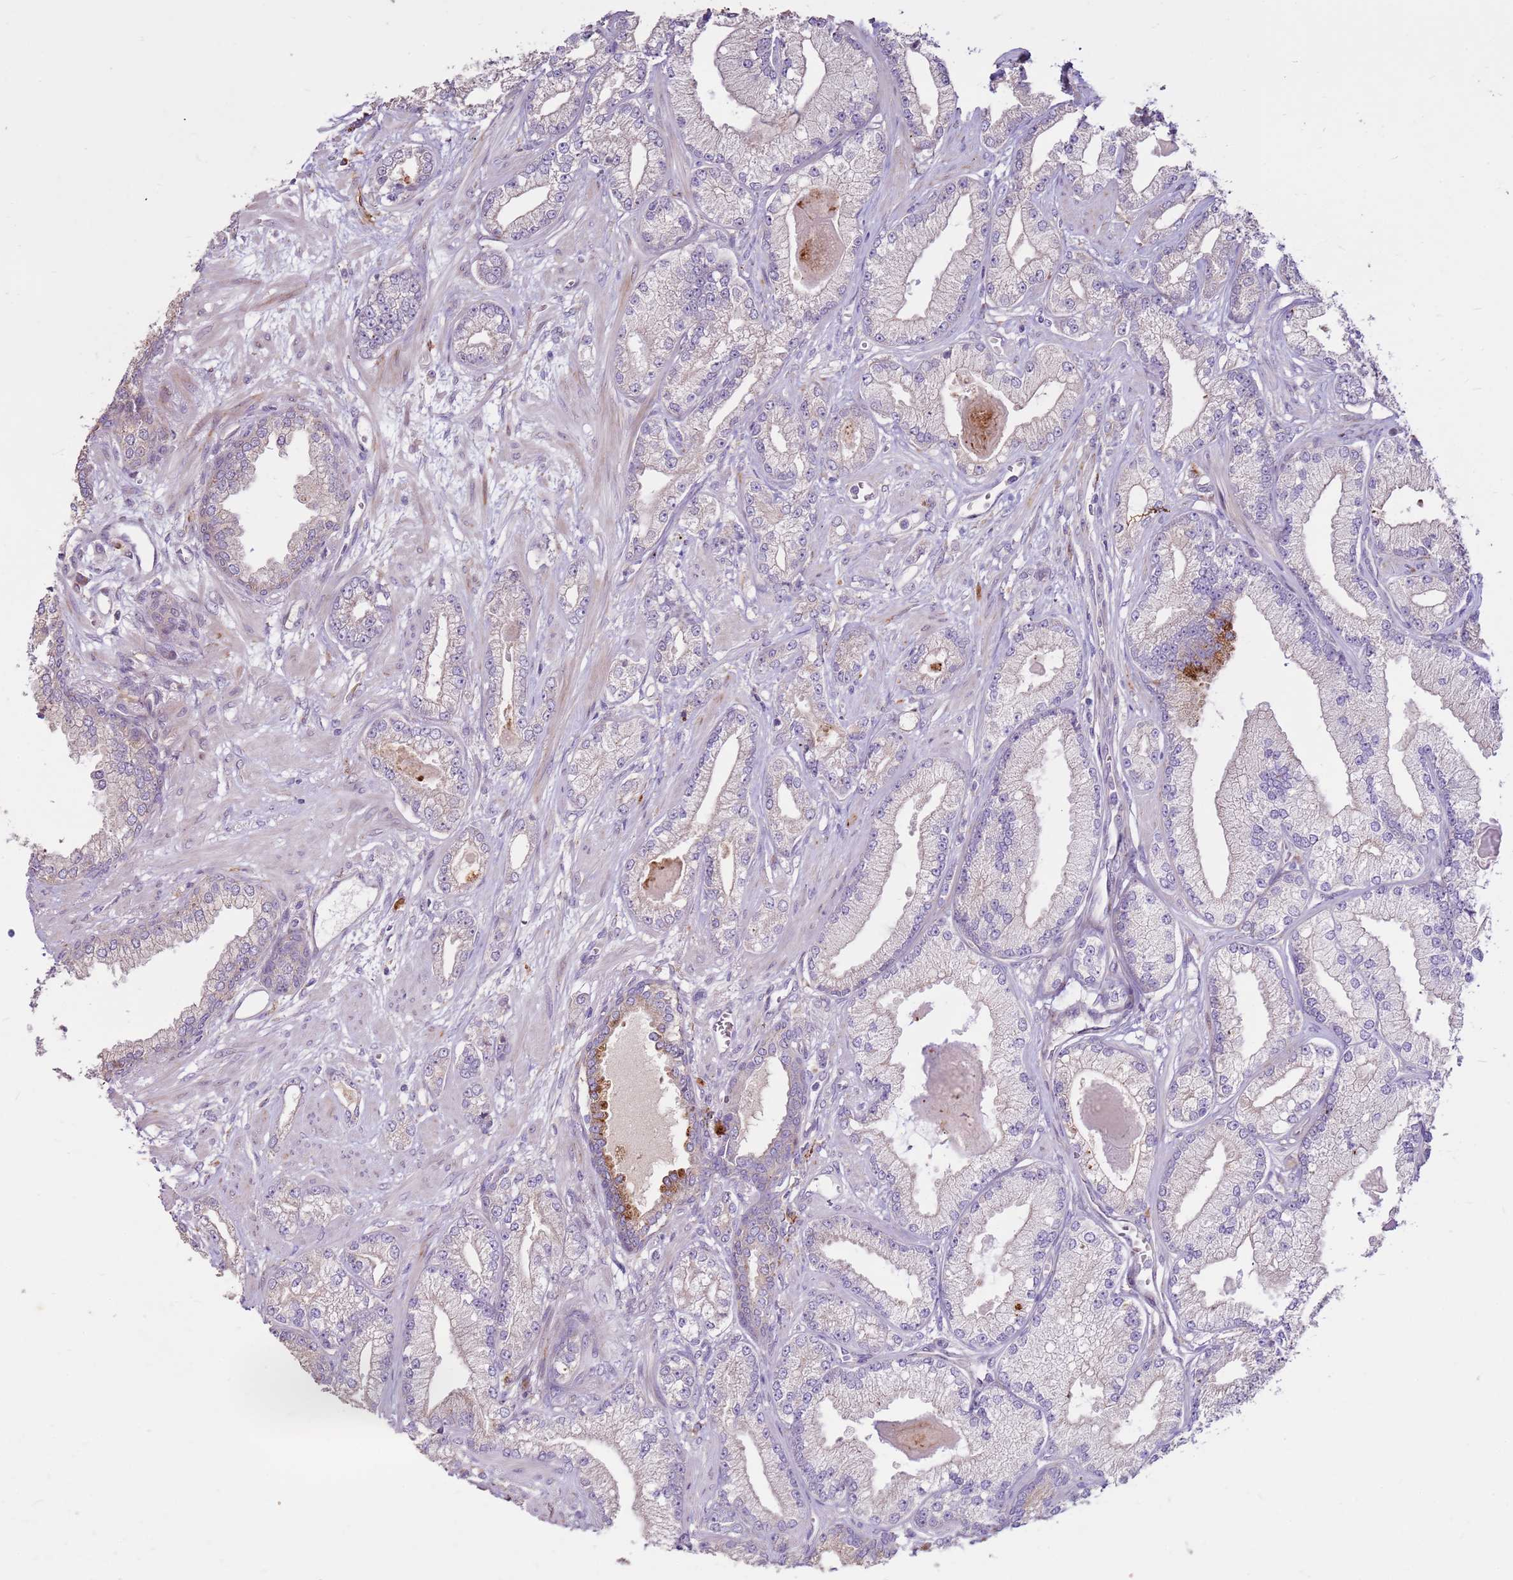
{"staining": {"intensity": "negative", "quantity": "none", "location": "none"}, "tissue": "prostate cancer", "cell_type": "Tumor cells", "image_type": "cancer", "snomed": [{"axis": "morphology", "description": "Adenocarcinoma, Low grade"}, {"axis": "topography", "description": "Prostate"}], "caption": "Immunohistochemistry (IHC) of prostate cancer (adenocarcinoma (low-grade)) exhibits no positivity in tumor cells.", "gene": "LGI4", "patient": {"sex": "male", "age": 64}}